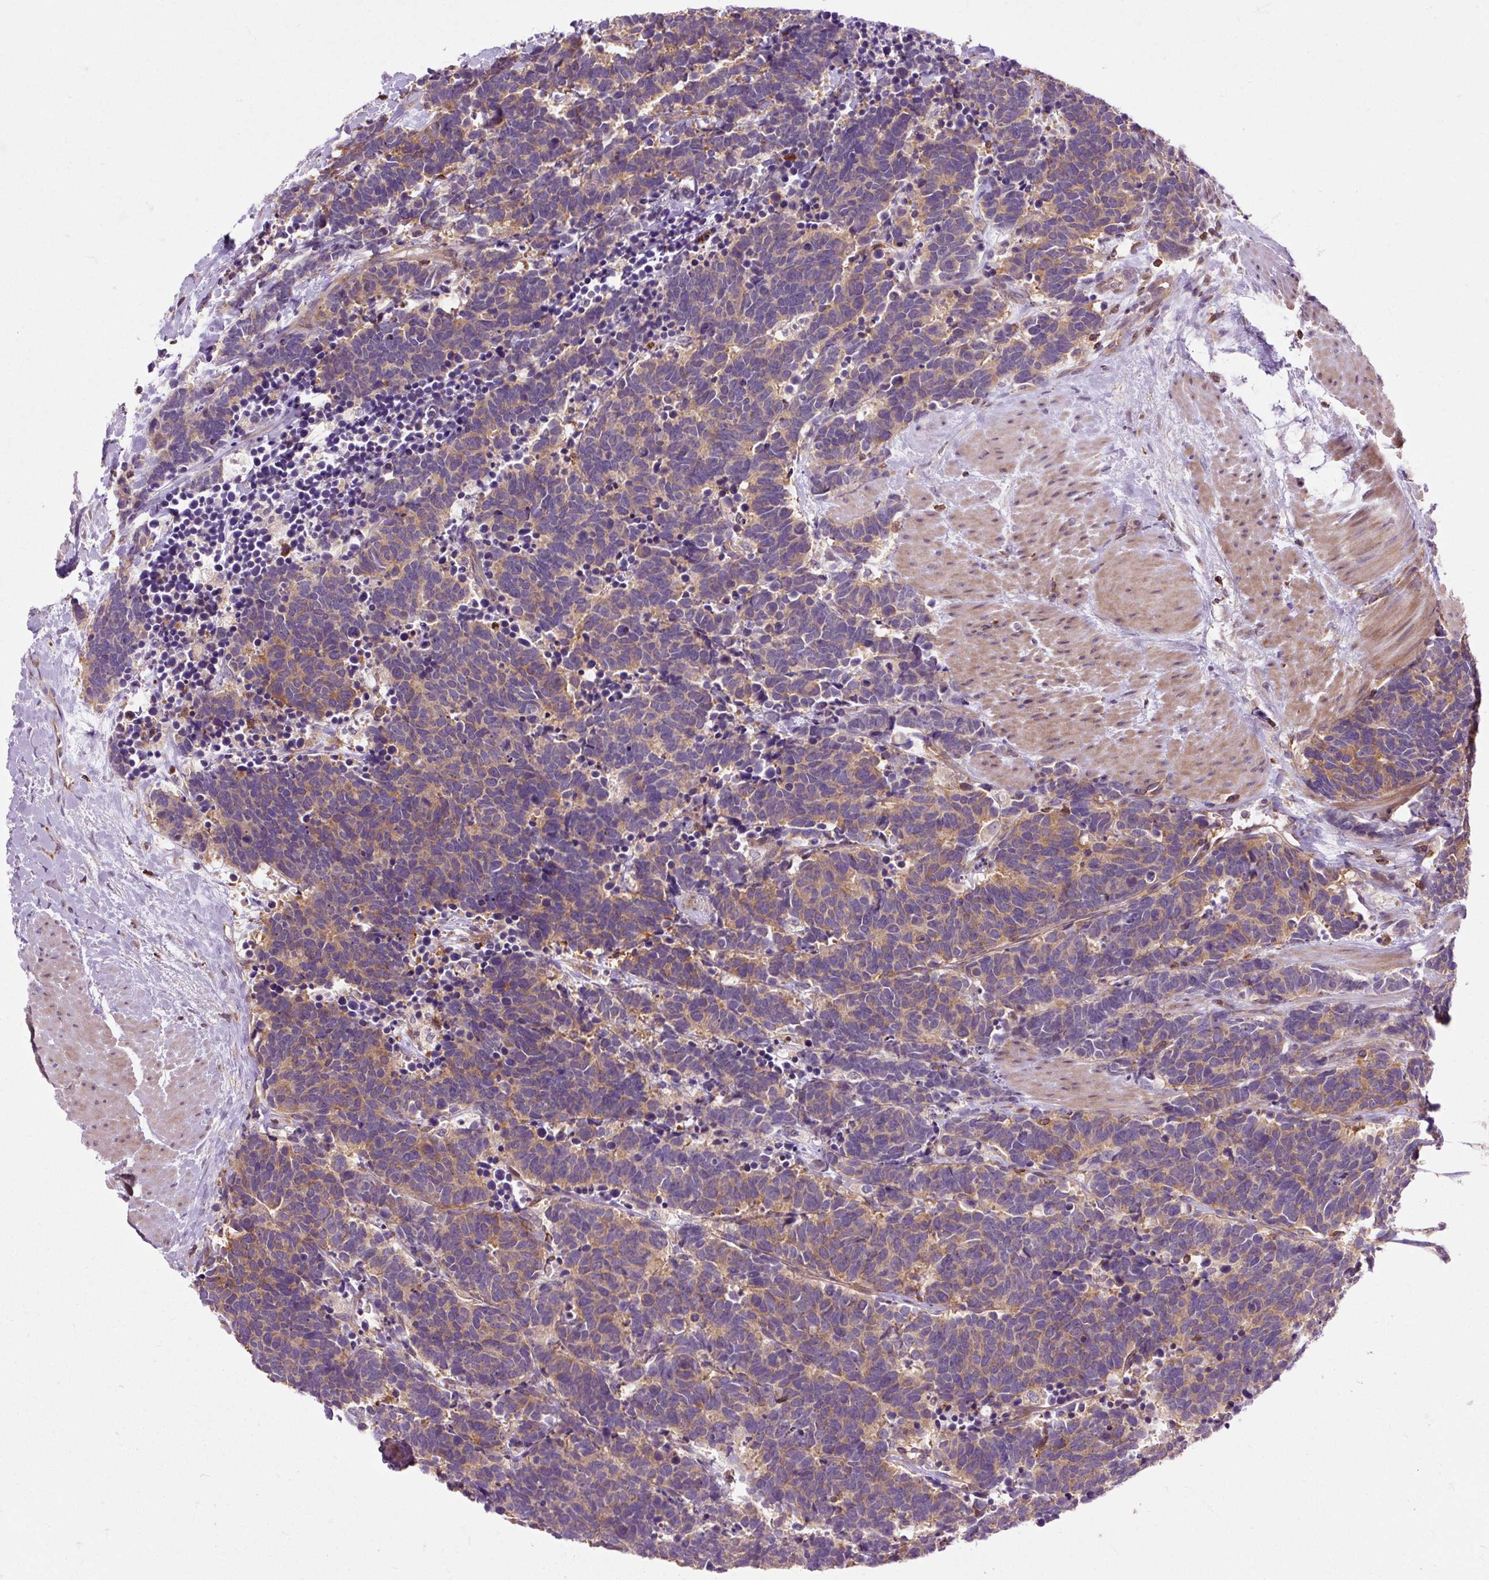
{"staining": {"intensity": "moderate", "quantity": ">75%", "location": "cytoplasmic/membranous"}, "tissue": "carcinoid", "cell_type": "Tumor cells", "image_type": "cancer", "snomed": [{"axis": "morphology", "description": "Carcinoma, NOS"}, {"axis": "morphology", "description": "Carcinoid, malignant, NOS"}, {"axis": "topography", "description": "Prostate"}], "caption": "Immunohistochemistry (IHC) image of carcinoma stained for a protein (brown), which demonstrates medium levels of moderate cytoplasmic/membranous expression in about >75% of tumor cells.", "gene": "CISD3", "patient": {"sex": "male", "age": 57}}